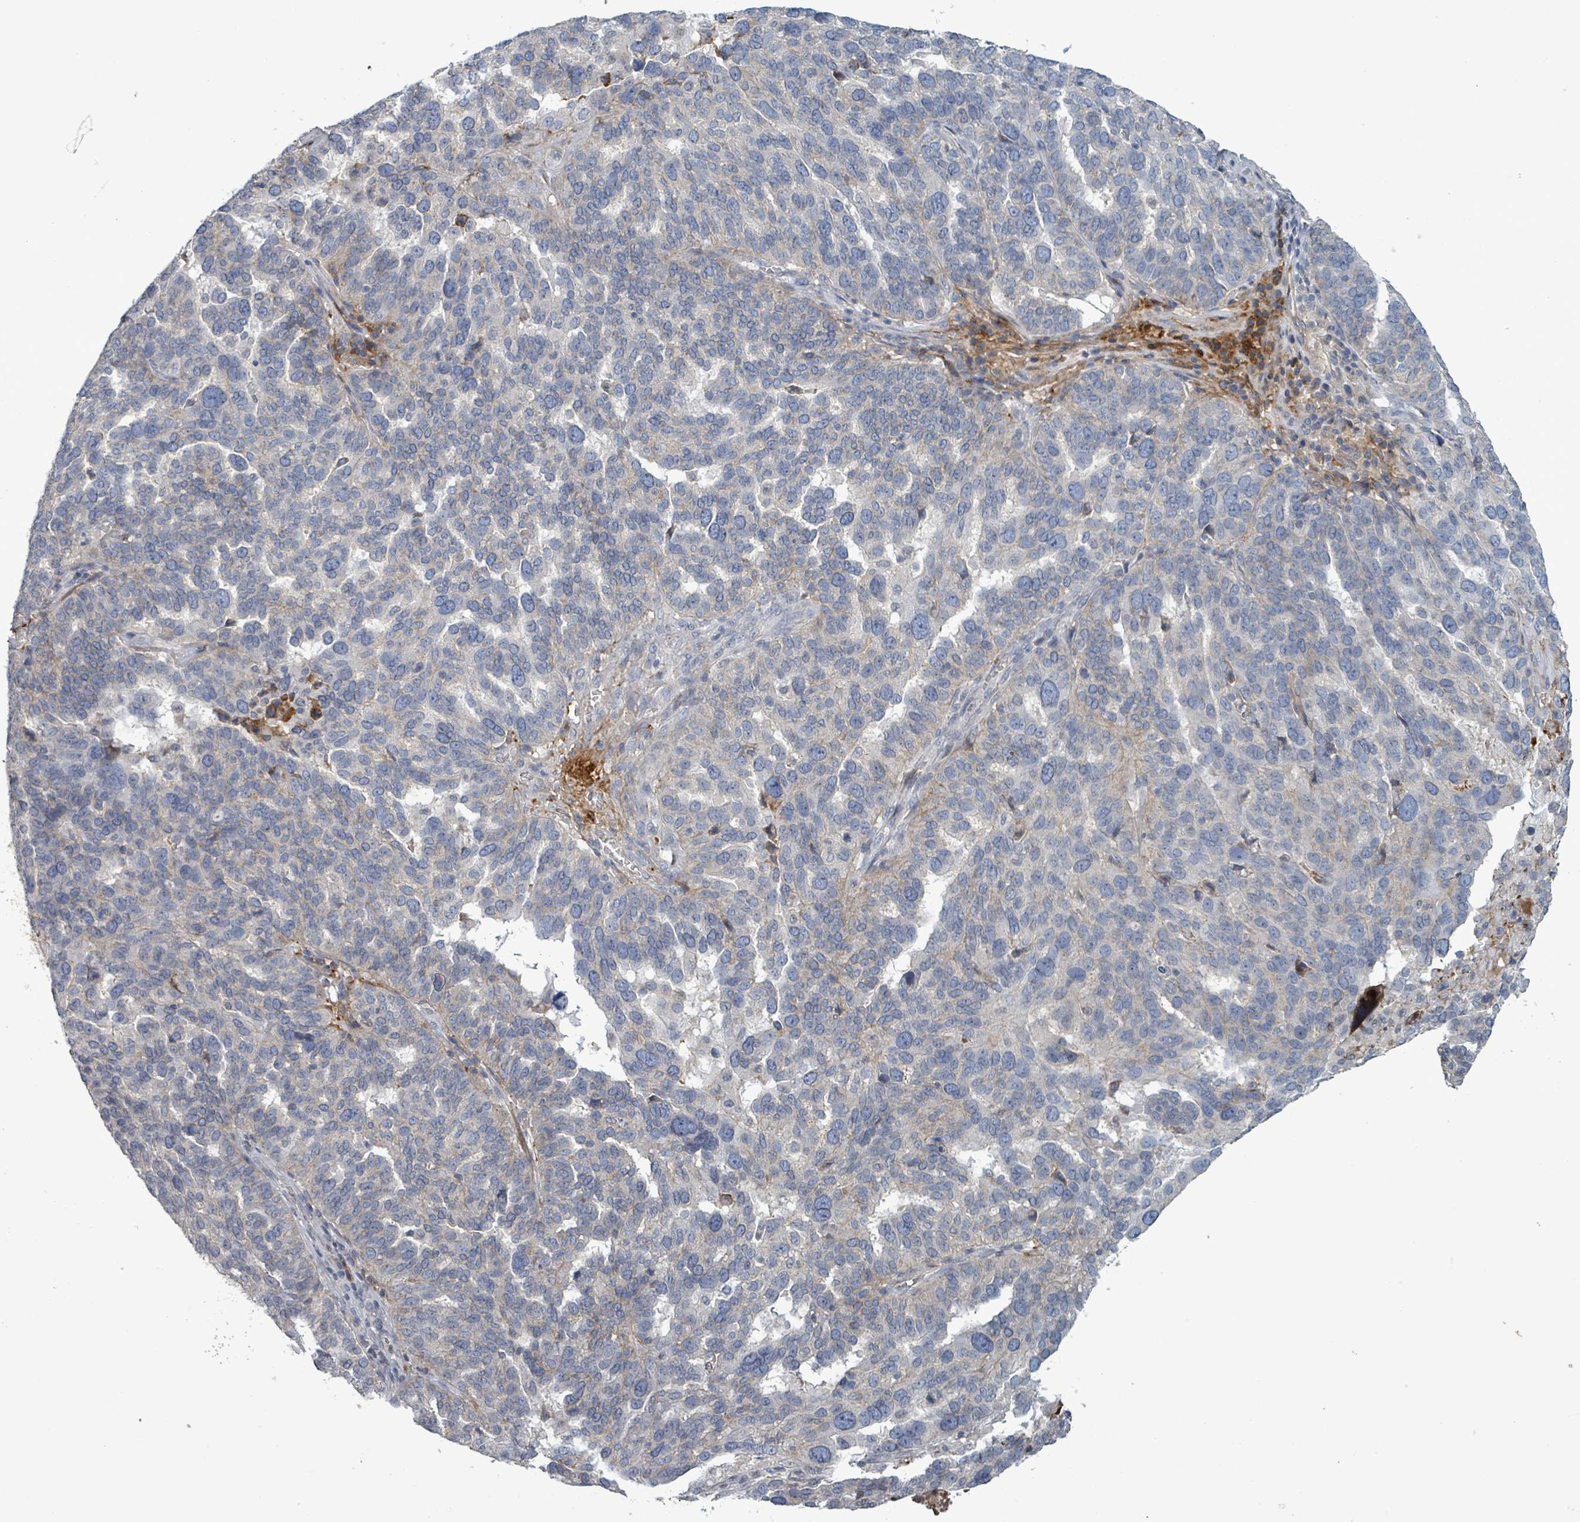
{"staining": {"intensity": "negative", "quantity": "none", "location": "none"}, "tissue": "ovarian cancer", "cell_type": "Tumor cells", "image_type": "cancer", "snomed": [{"axis": "morphology", "description": "Cystadenocarcinoma, serous, NOS"}, {"axis": "topography", "description": "Ovary"}], "caption": "Tumor cells are negative for protein expression in human ovarian cancer. The staining was performed using DAB (3,3'-diaminobenzidine) to visualize the protein expression in brown, while the nuclei were stained in blue with hematoxylin (Magnification: 20x).", "gene": "GRM8", "patient": {"sex": "female", "age": 59}}